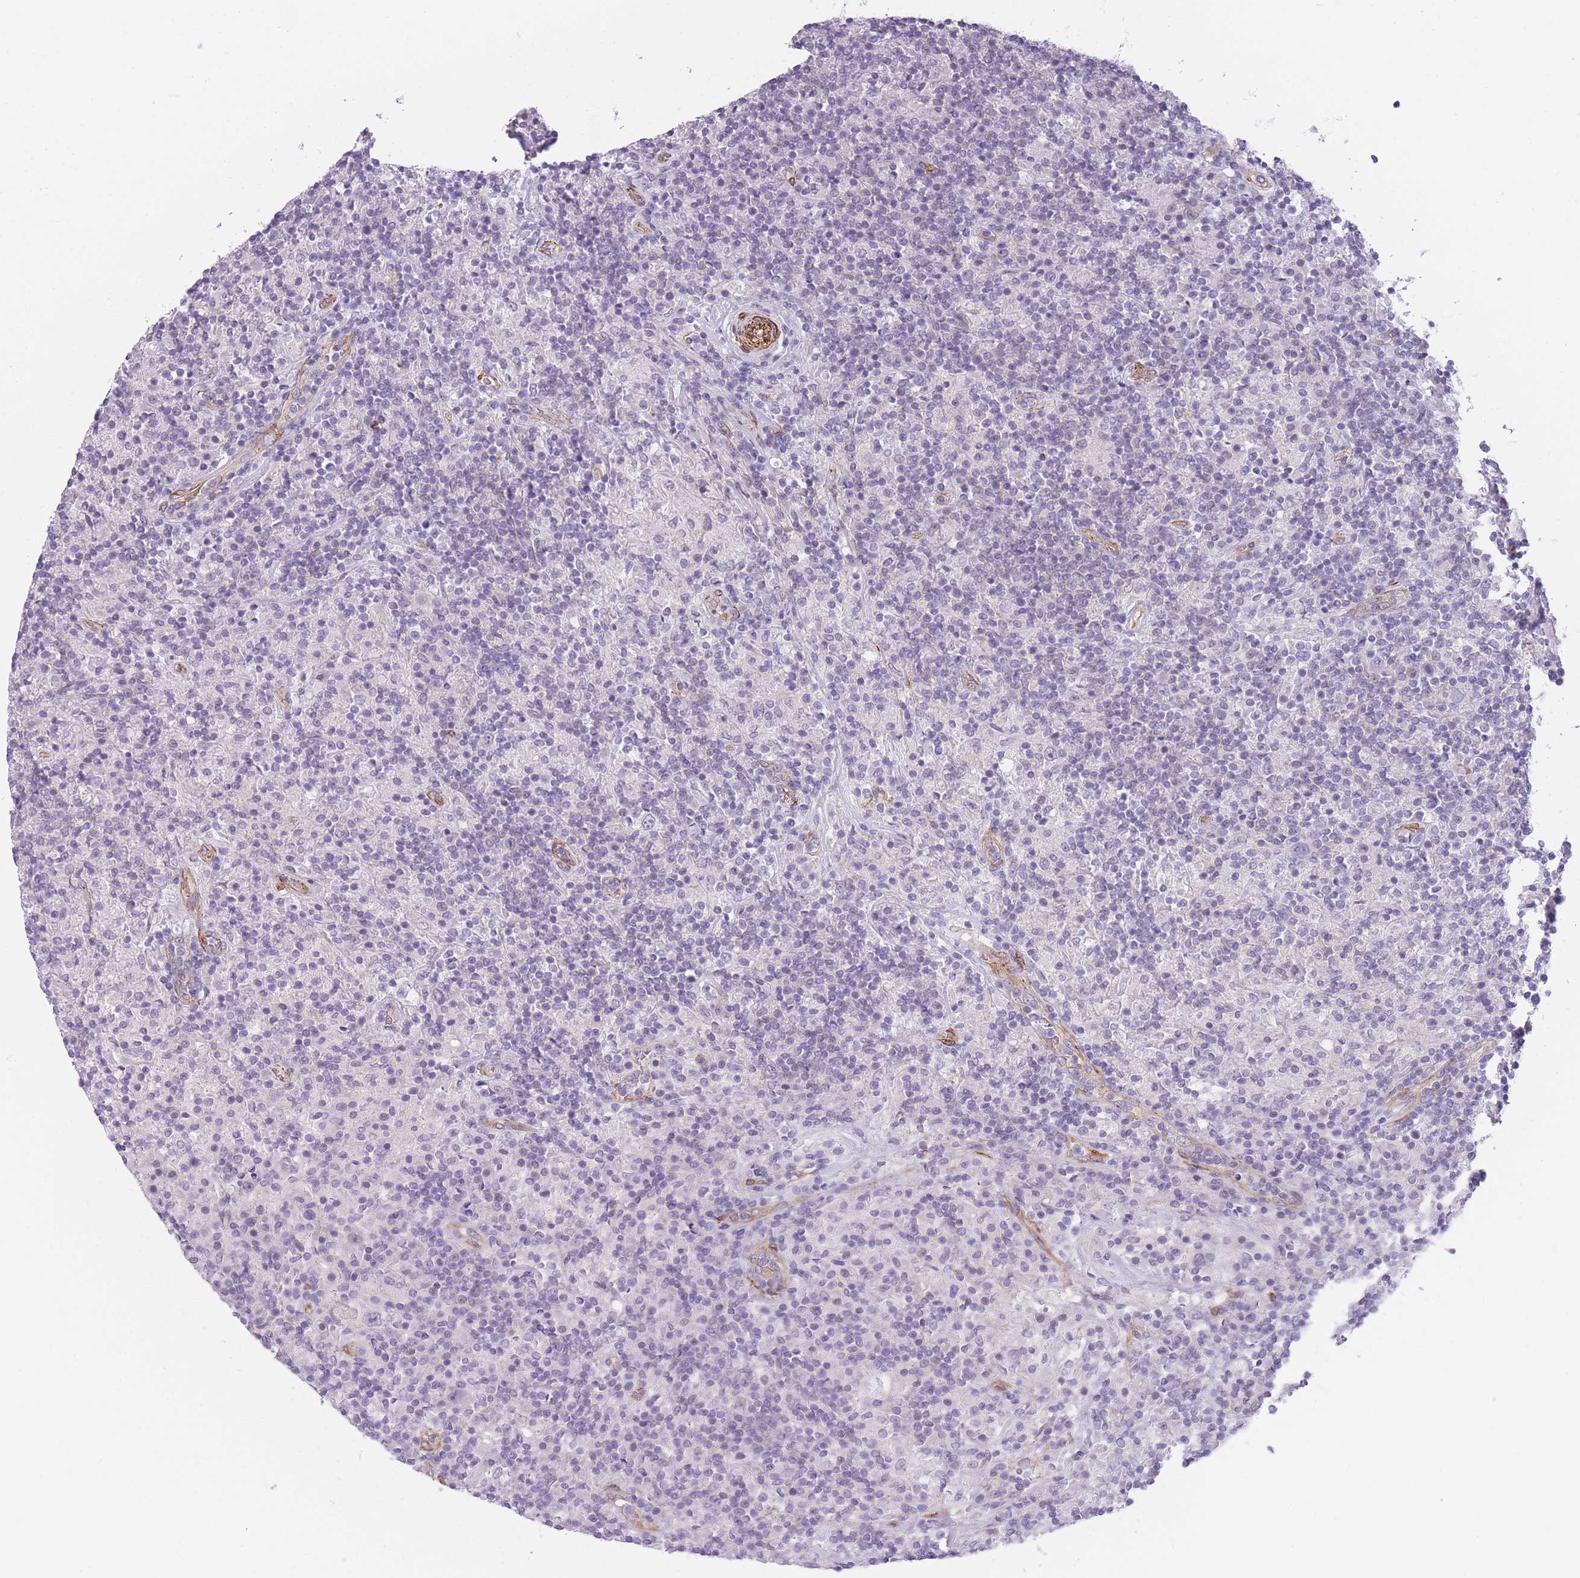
{"staining": {"intensity": "negative", "quantity": "none", "location": "none"}, "tissue": "lymphoma", "cell_type": "Tumor cells", "image_type": "cancer", "snomed": [{"axis": "morphology", "description": "Hodgkin's disease, NOS"}, {"axis": "topography", "description": "Lymph node"}], "caption": "Immunohistochemistry (IHC) micrograph of human lymphoma stained for a protein (brown), which reveals no staining in tumor cells.", "gene": "OR6B3", "patient": {"sex": "male", "age": 70}}